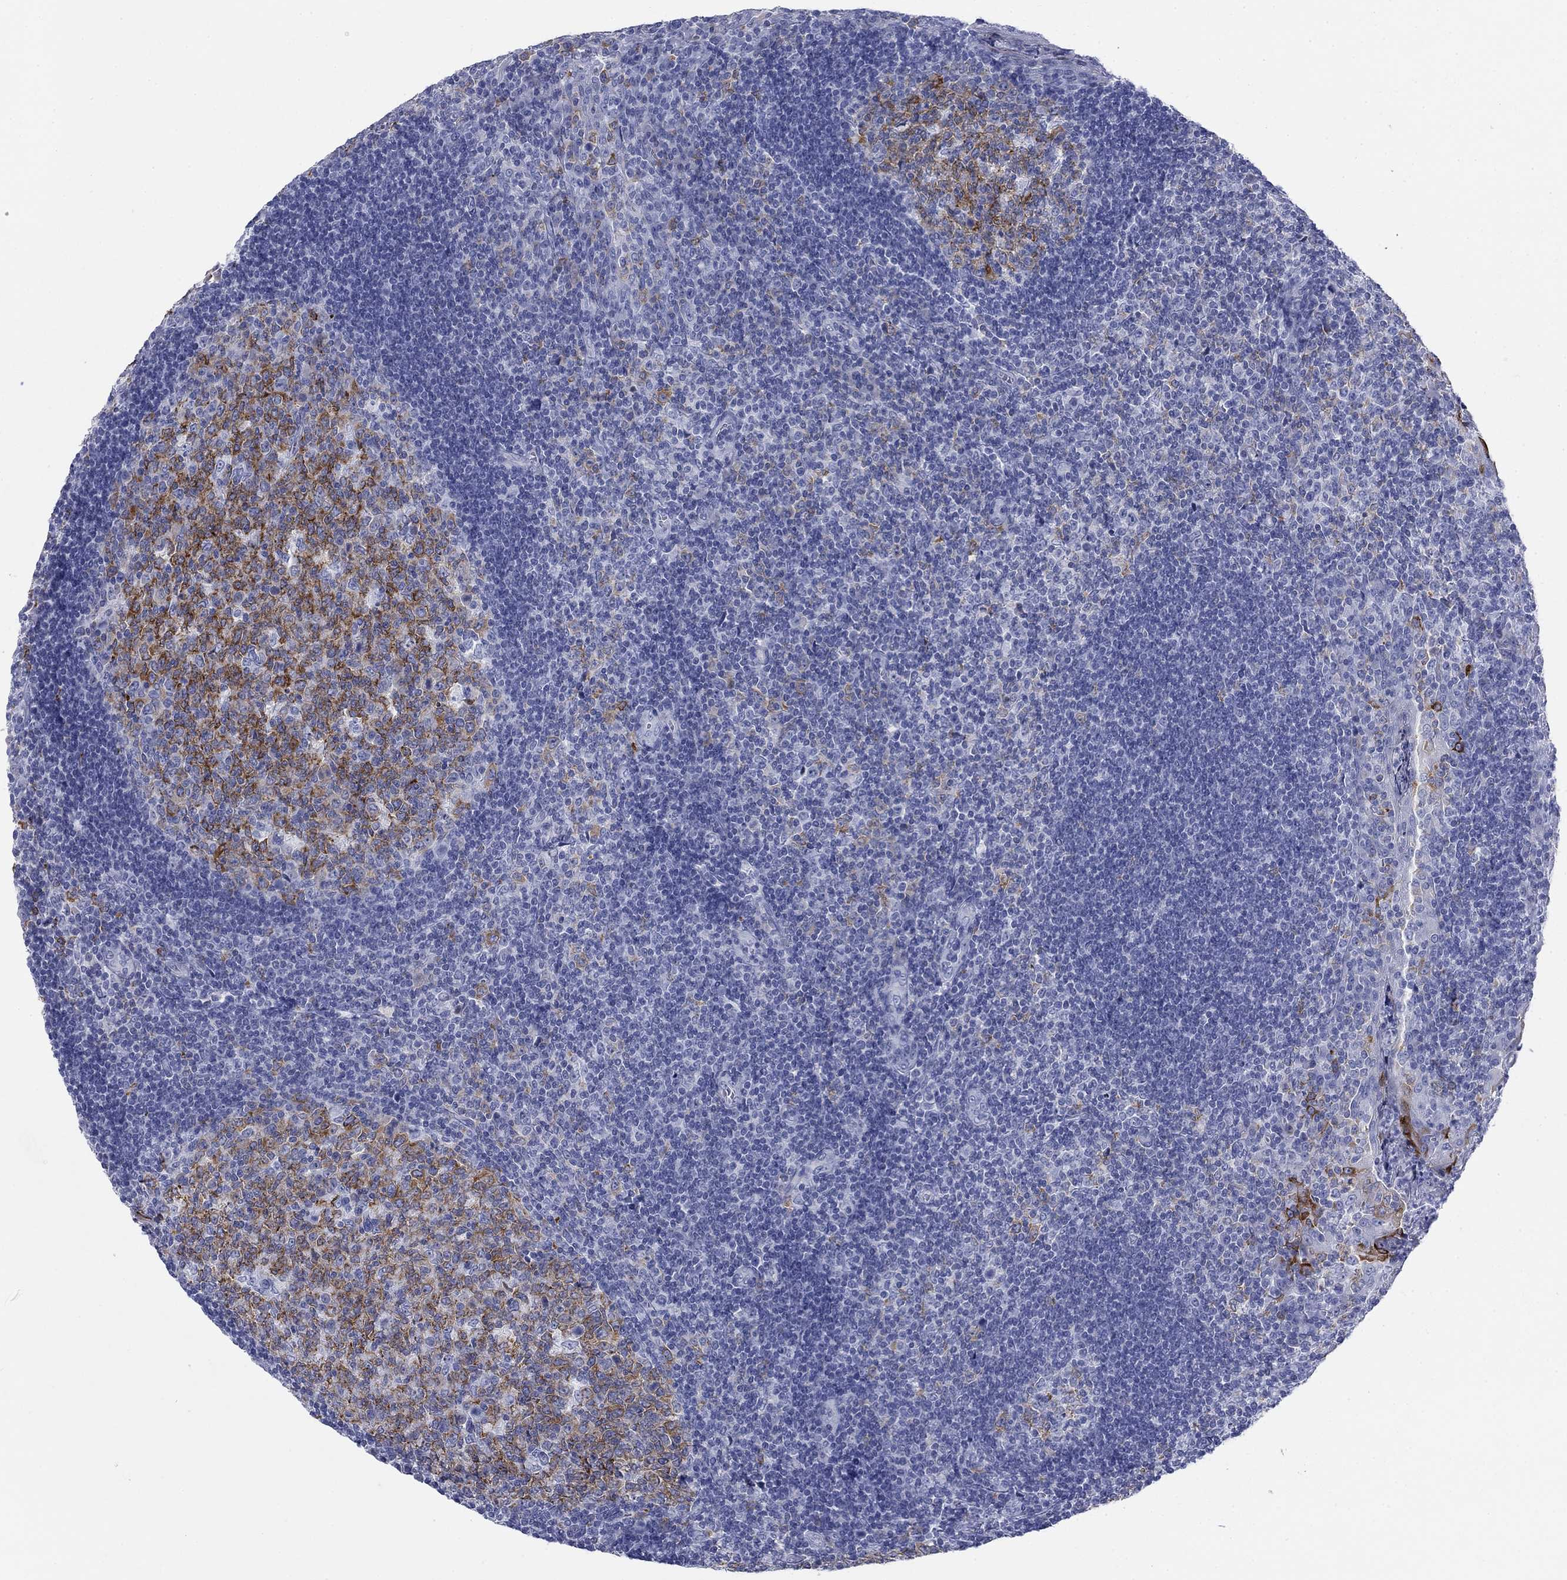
{"staining": {"intensity": "strong", "quantity": "25%-75%", "location": "cytoplasmic/membranous"}, "tissue": "tonsil", "cell_type": "Germinal center cells", "image_type": "normal", "snomed": [{"axis": "morphology", "description": "Normal tissue, NOS"}, {"axis": "topography", "description": "Tonsil"}], "caption": "Strong cytoplasmic/membranous expression for a protein is identified in approximately 25%-75% of germinal center cells of benign tonsil using immunohistochemistry (IHC).", "gene": "IGF2BP3", "patient": {"sex": "female", "age": 12}}